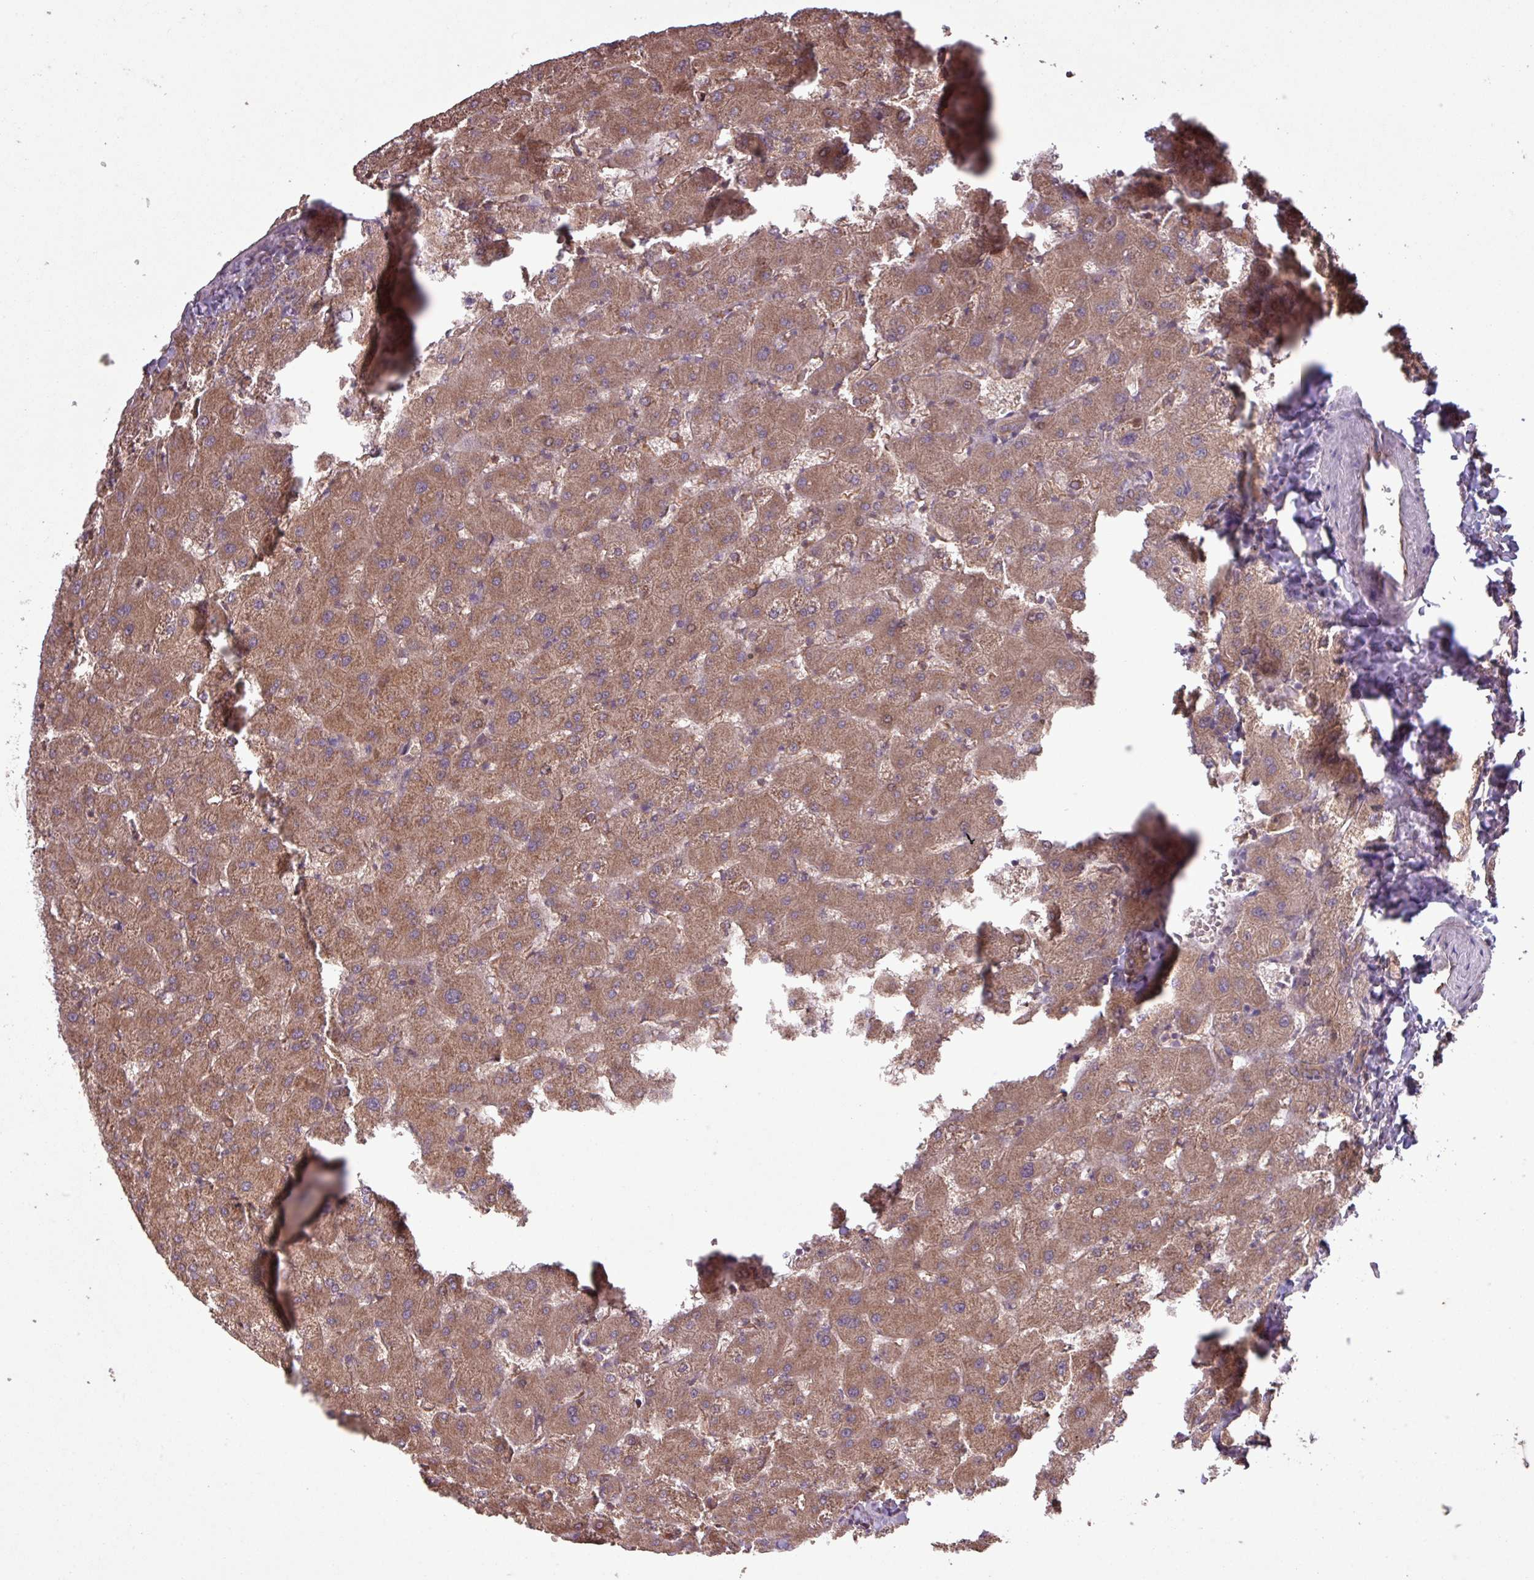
{"staining": {"intensity": "moderate", "quantity": ">75%", "location": "cytoplasmic/membranous"}, "tissue": "liver", "cell_type": "Cholangiocytes", "image_type": "normal", "snomed": [{"axis": "morphology", "description": "Normal tissue, NOS"}, {"axis": "topography", "description": "Liver"}], "caption": "An image of human liver stained for a protein shows moderate cytoplasmic/membranous brown staining in cholangiocytes.", "gene": "TRABD2A", "patient": {"sex": "female", "age": 63}}